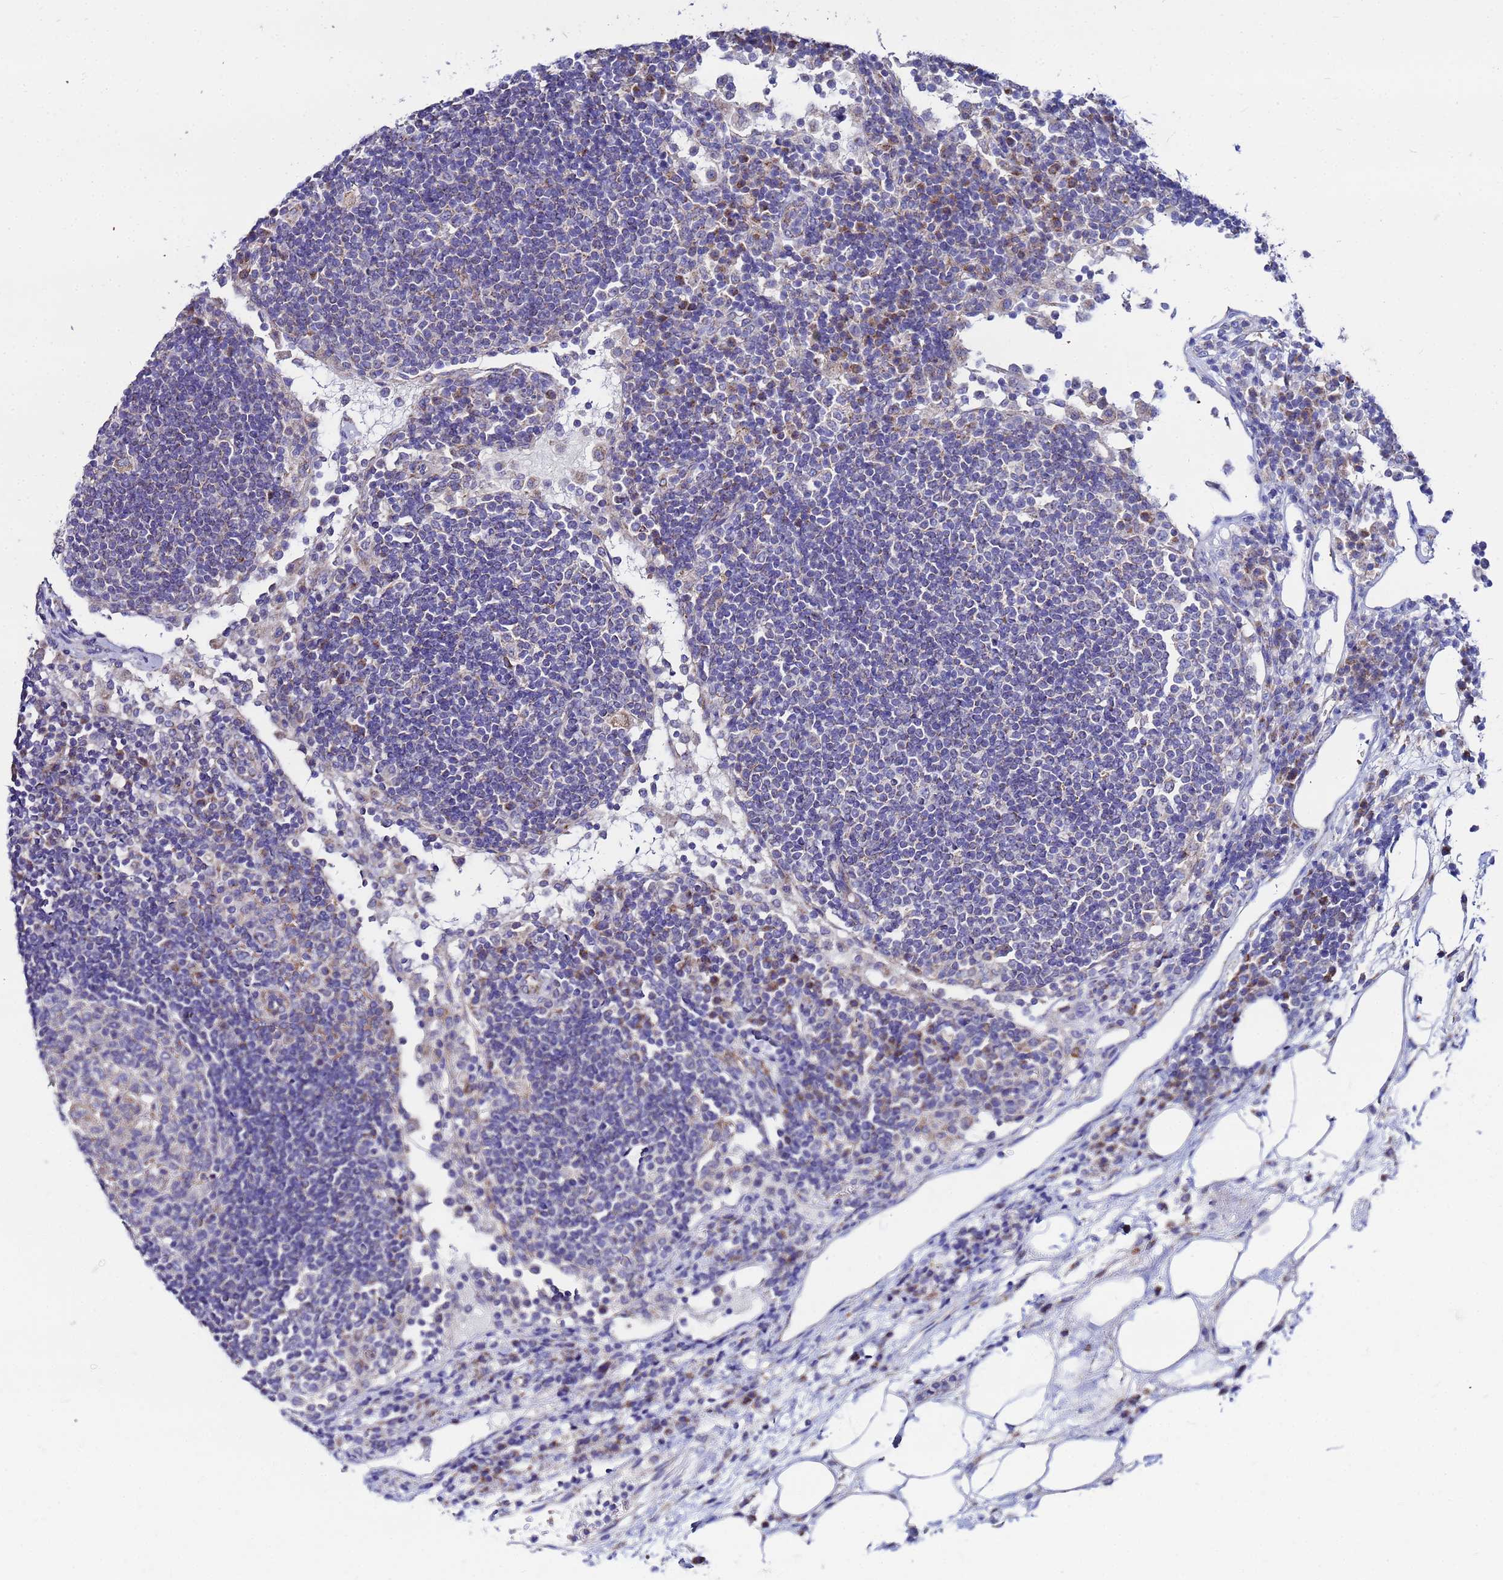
{"staining": {"intensity": "negative", "quantity": "none", "location": "none"}, "tissue": "lymph node", "cell_type": "Germinal center cells", "image_type": "normal", "snomed": [{"axis": "morphology", "description": "Normal tissue, NOS"}, {"axis": "topography", "description": "Lymph node"}], "caption": "Germinal center cells are negative for brown protein staining in benign lymph node. (DAB (3,3'-diaminobenzidine) immunohistochemistry visualized using brightfield microscopy, high magnification).", "gene": "FAHD2A", "patient": {"sex": "female", "age": 53}}